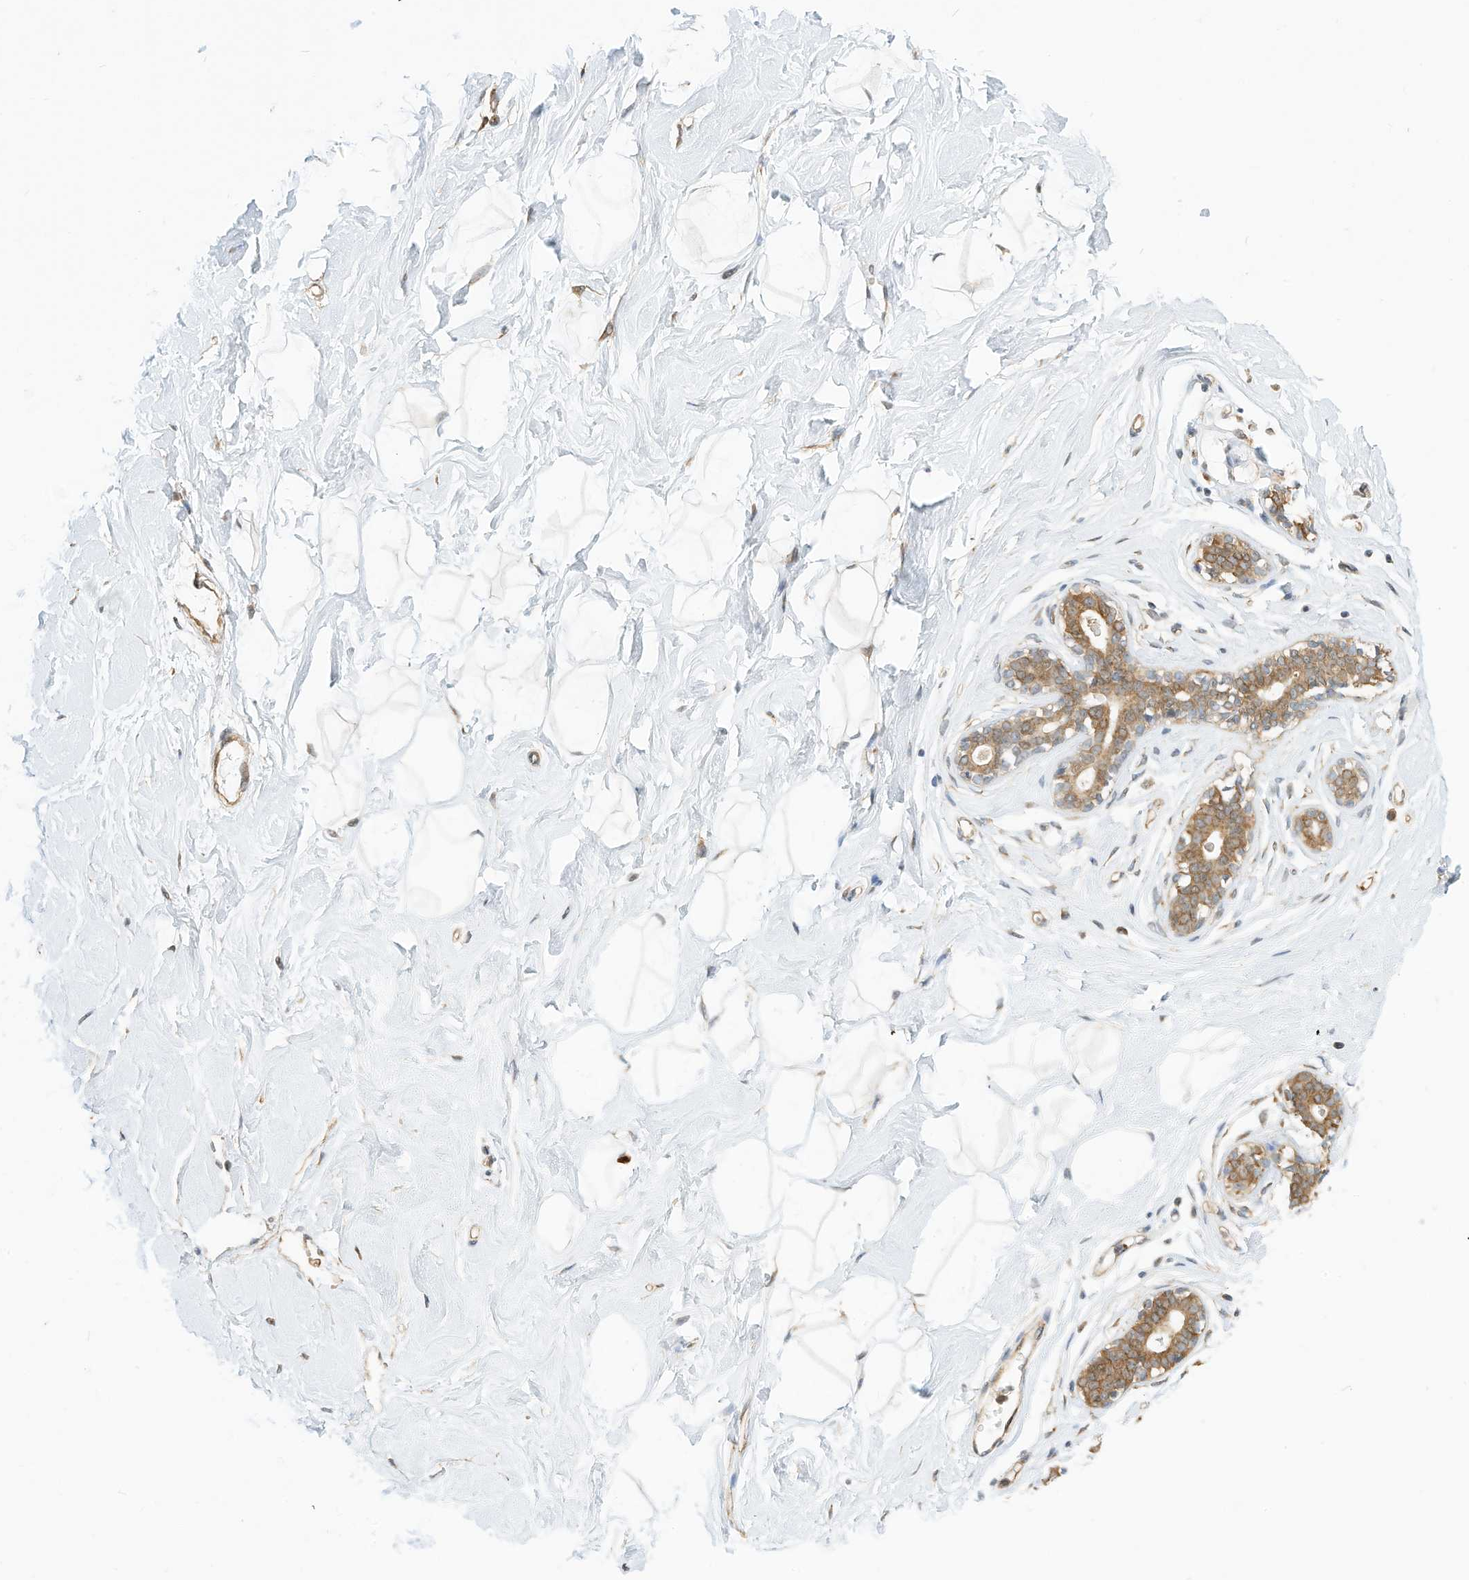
{"staining": {"intensity": "negative", "quantity": "none", "location": "none"}, "tissue": "breast", "cell_type": "Adipocytes", "image_type": "normal", "snomed": [{"axis": "morphology", "description": "Normal tissue, NOS"}, {"axis": "morphology", "description": "Adenoma, NOS"}, {"axis": "topography", "description": "Breast"}], "caption": "High power microscopy photomicrograph of an immunohistochemistry image of benign breast, revealing no significant expression in adipocytes.", "gene": "OFD1", "patient": {"sex": "female", "age": 23}}